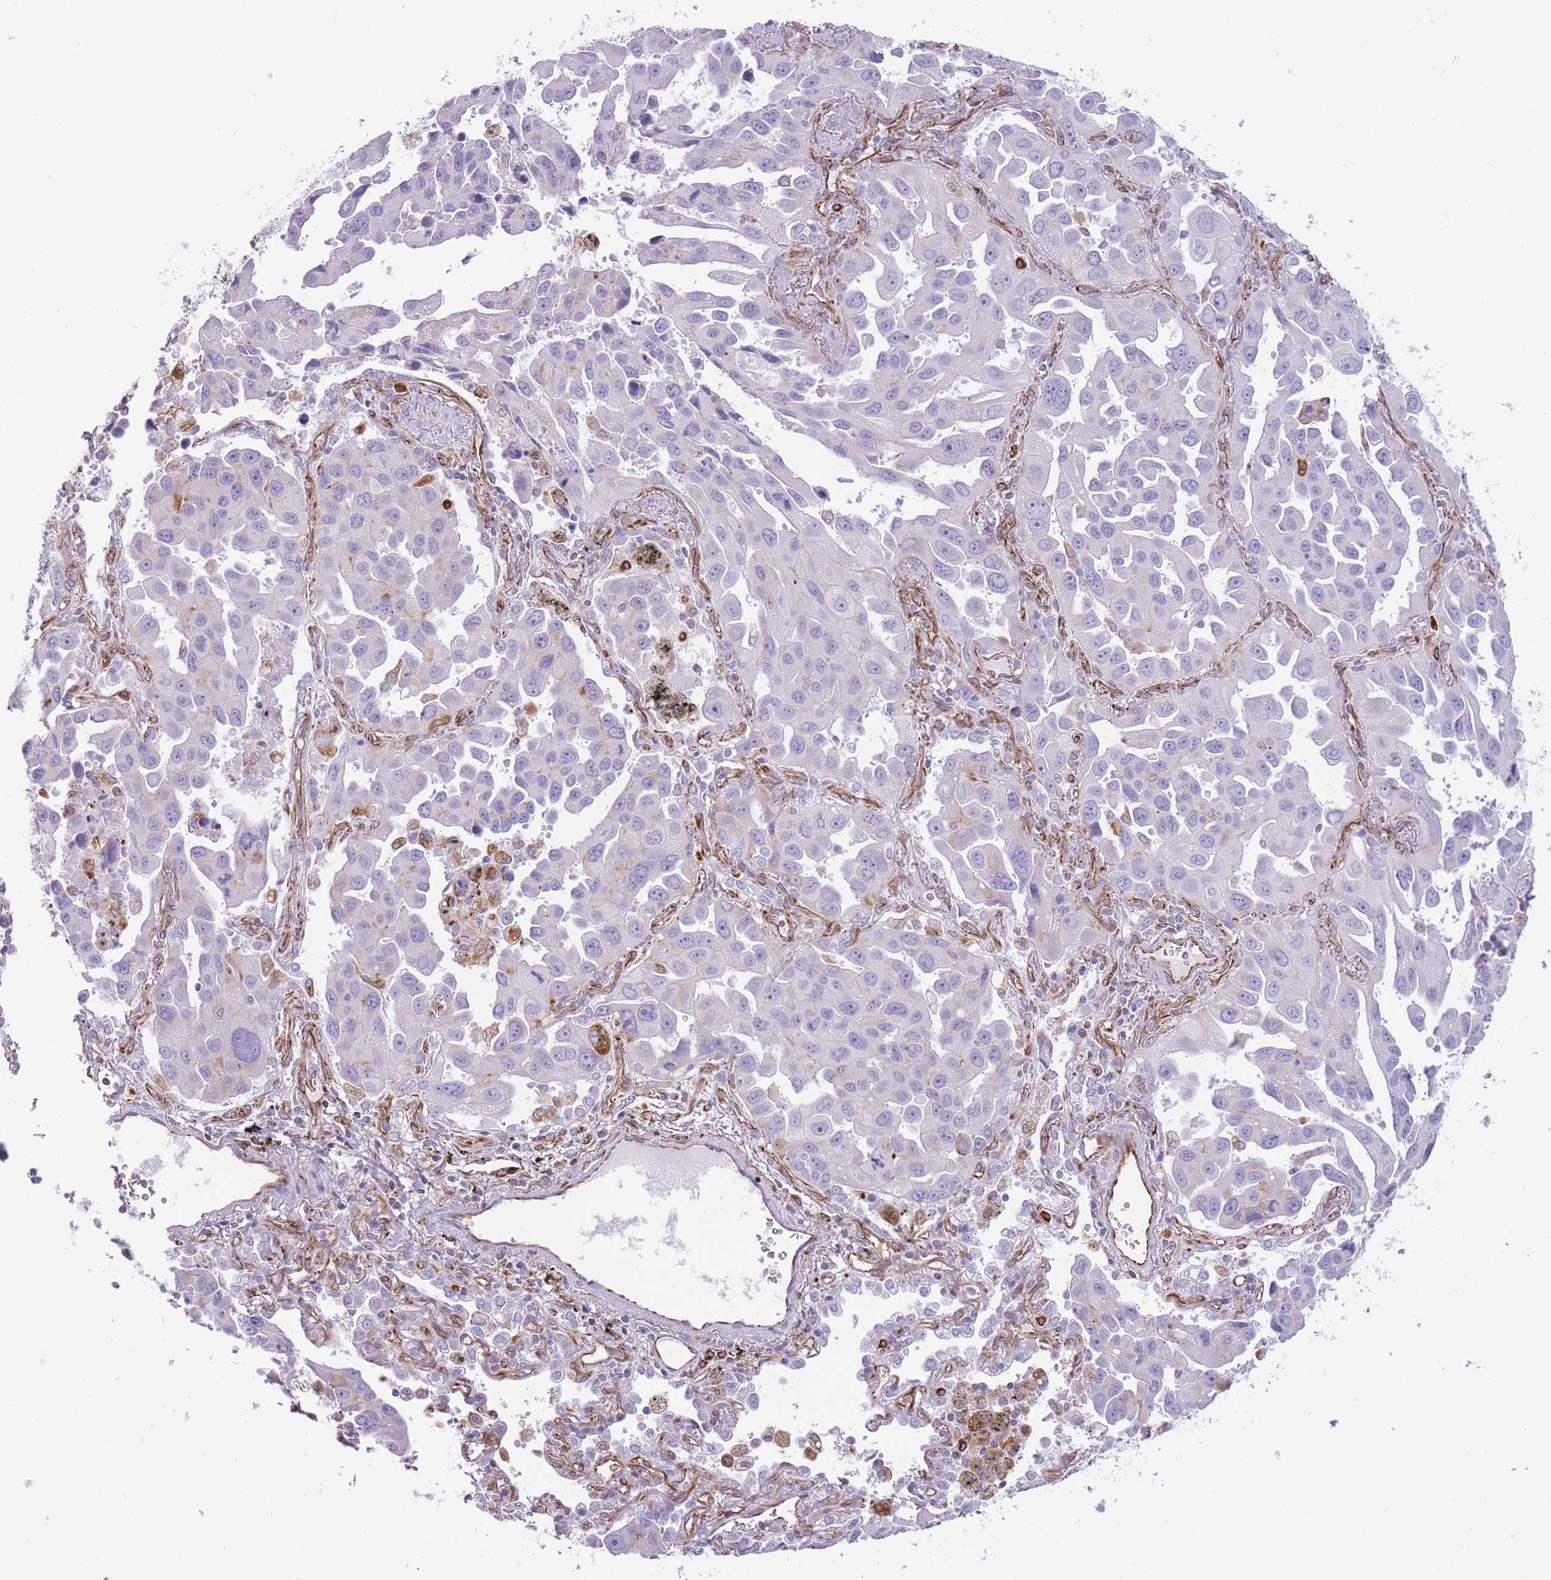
{"staining": {"intensity": "negative", "quantity": "none", "location": "none"}, "tissue": "lung cancer", "cell_type": "Tumor cells", "image_type": "cancer", "snomed": [{"axis": "morphology", "description": "Adenocarcinoma, NOS"}, {"axis": "topography", "description": "Lung"}], "caption": "This is an immunohistochemistry micrograph of human adenocarcinoma (lung). There is no staining in tumor cells.", "gene": "PTCD1", "patient": {"sex": "male", "age": 66}}